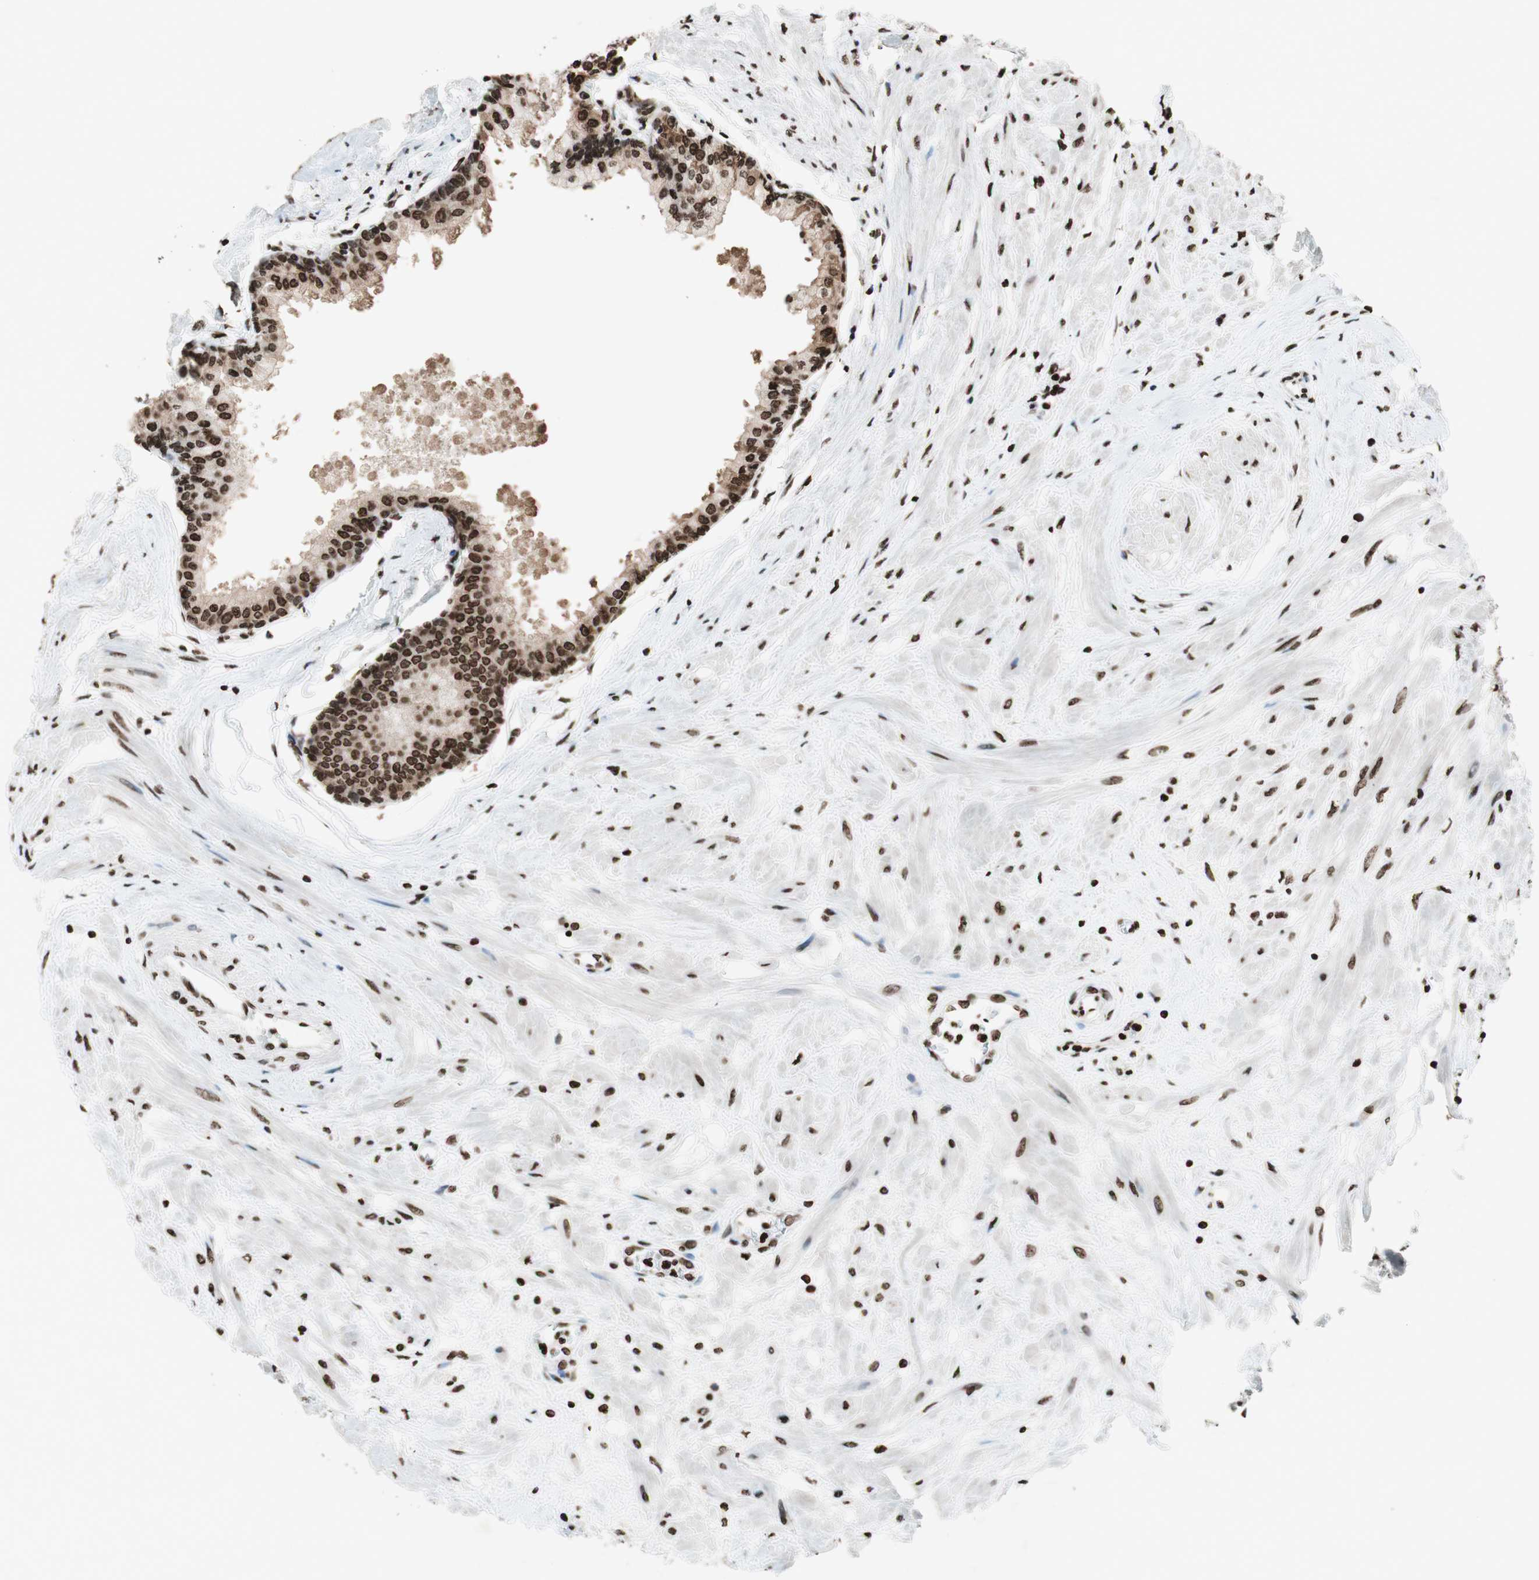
{"staining": {"intensity": "moderate", "quantity": ">75%", "location": "nuclear"}, "tissue": "prostate", "cell_type": "Glandular cells", "image_type": "normal", "snomed": [{"axis": "morphology", "description": "Normal tissue, NOS"}, {"axis": "topography", "description": "Prostate"}, {"axis": "topography", "description": "Seminal veicle"}], "caption": "A high-resolution micrograph shows immunohistochemistry (IHC) staining of normal prostate, which reveals moderate nuclear positivity in about >75% of glandular cells. The protein is stained brown, and the nuclei are stained in blue (DAB (3,3'-diaminobenzidine) IHC with brightfield microscopy, high magnification).", "gene": "NCOA3", "patient": {"sex": "male", "age": 60}}